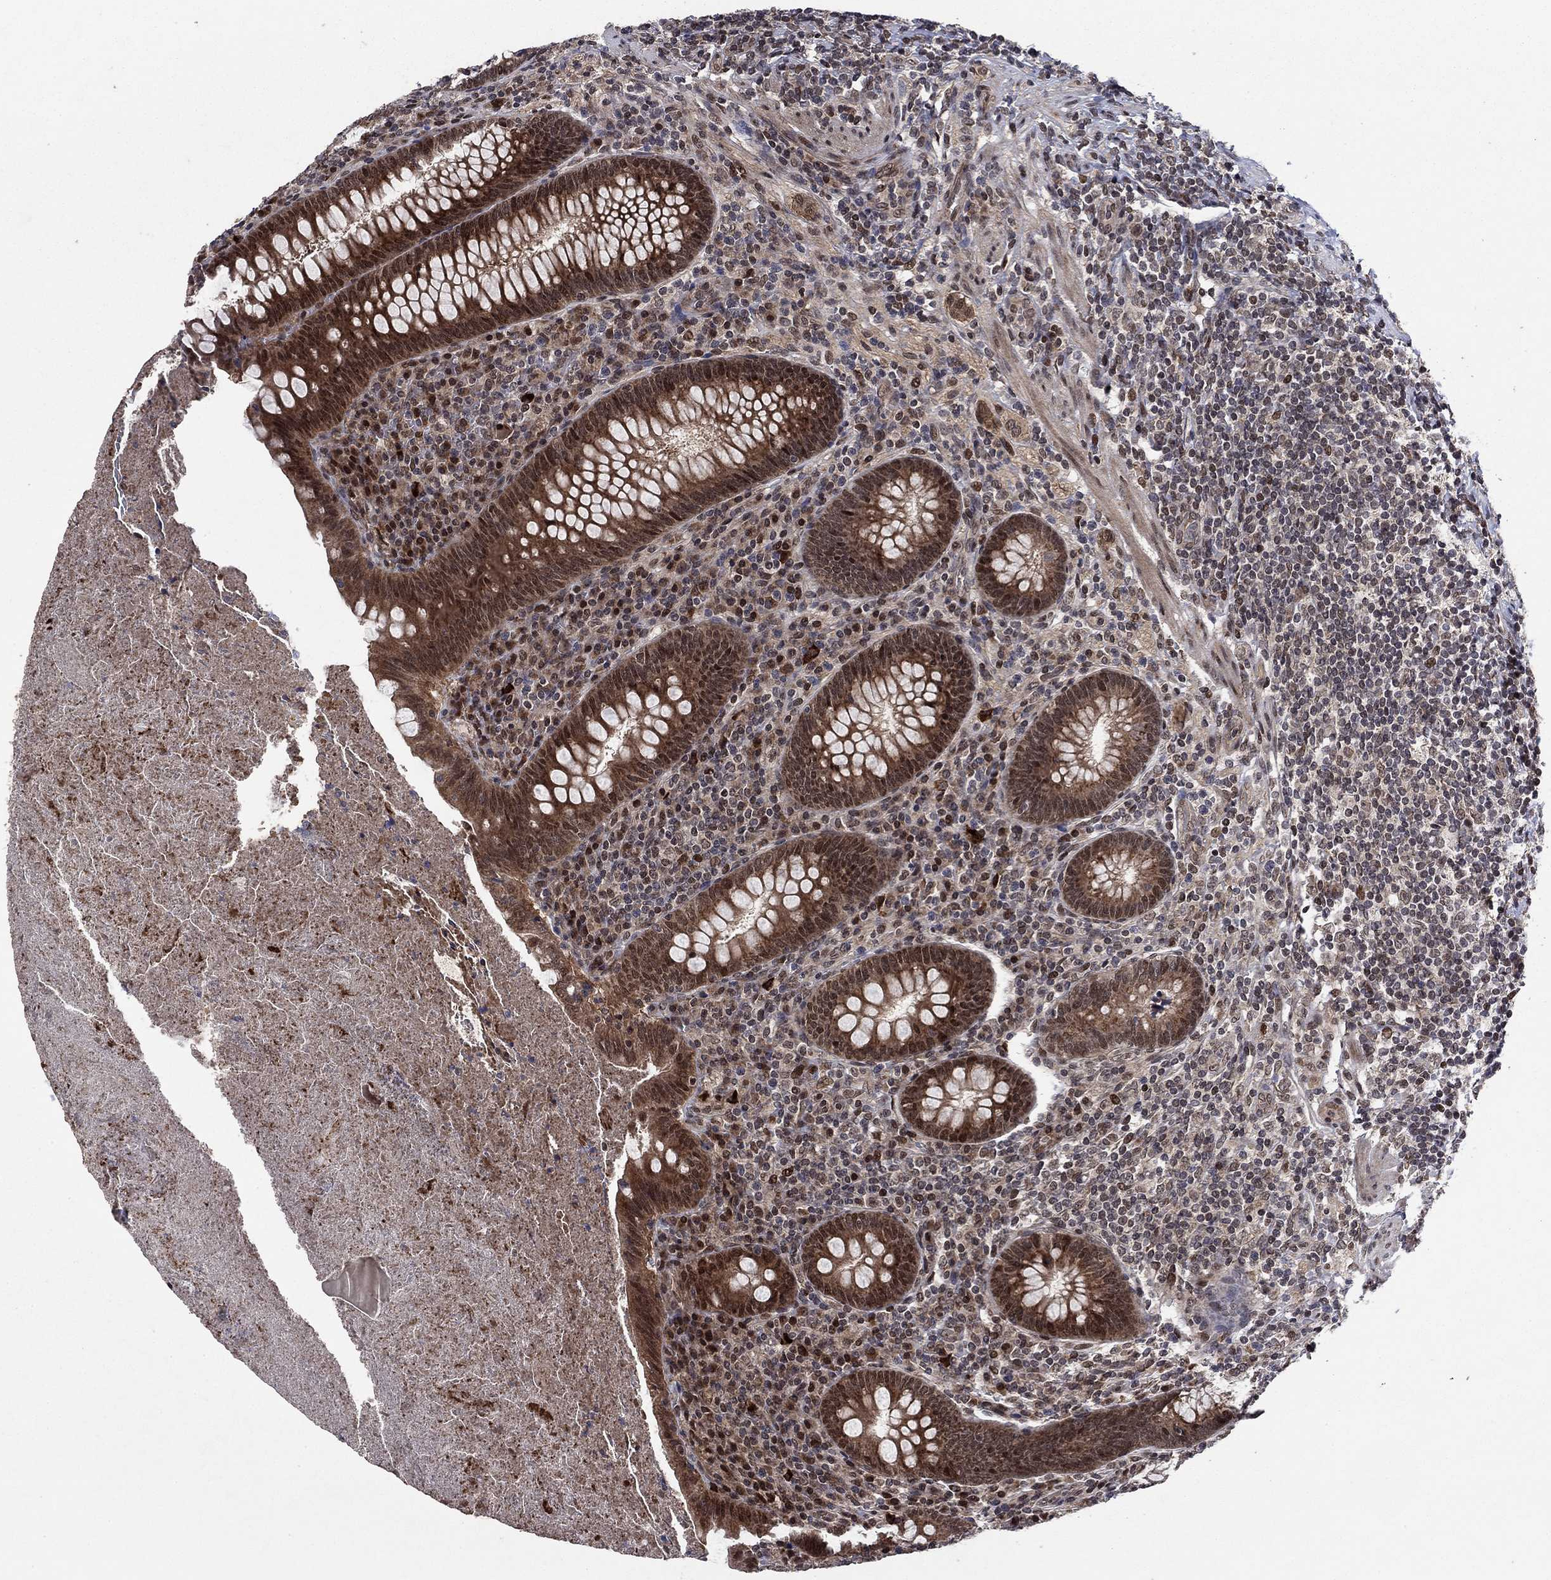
{"staining": {"intensity": "strong", "quantity": "25%-75%", "location": "cytoplasmic/membranous,nuclear"}, "tissue": "appendix", "cell_type": "Glandular cells", "image_type": "normal", "snomed": [{"axis": "morphology", "description": "Normal tissue, NOS"}, {"axis": "topography", "description": "Appendix"}], "caption": "A high-resolution photomicrograph shows IHC staining of benign appendix, which exhibits strong cytoplasmic/membranous,nuclear staining in approximately 25%-75% of glandular cells.", "gene": "PRICKLE4", "patient": {"sex": "male", "age": 47}}